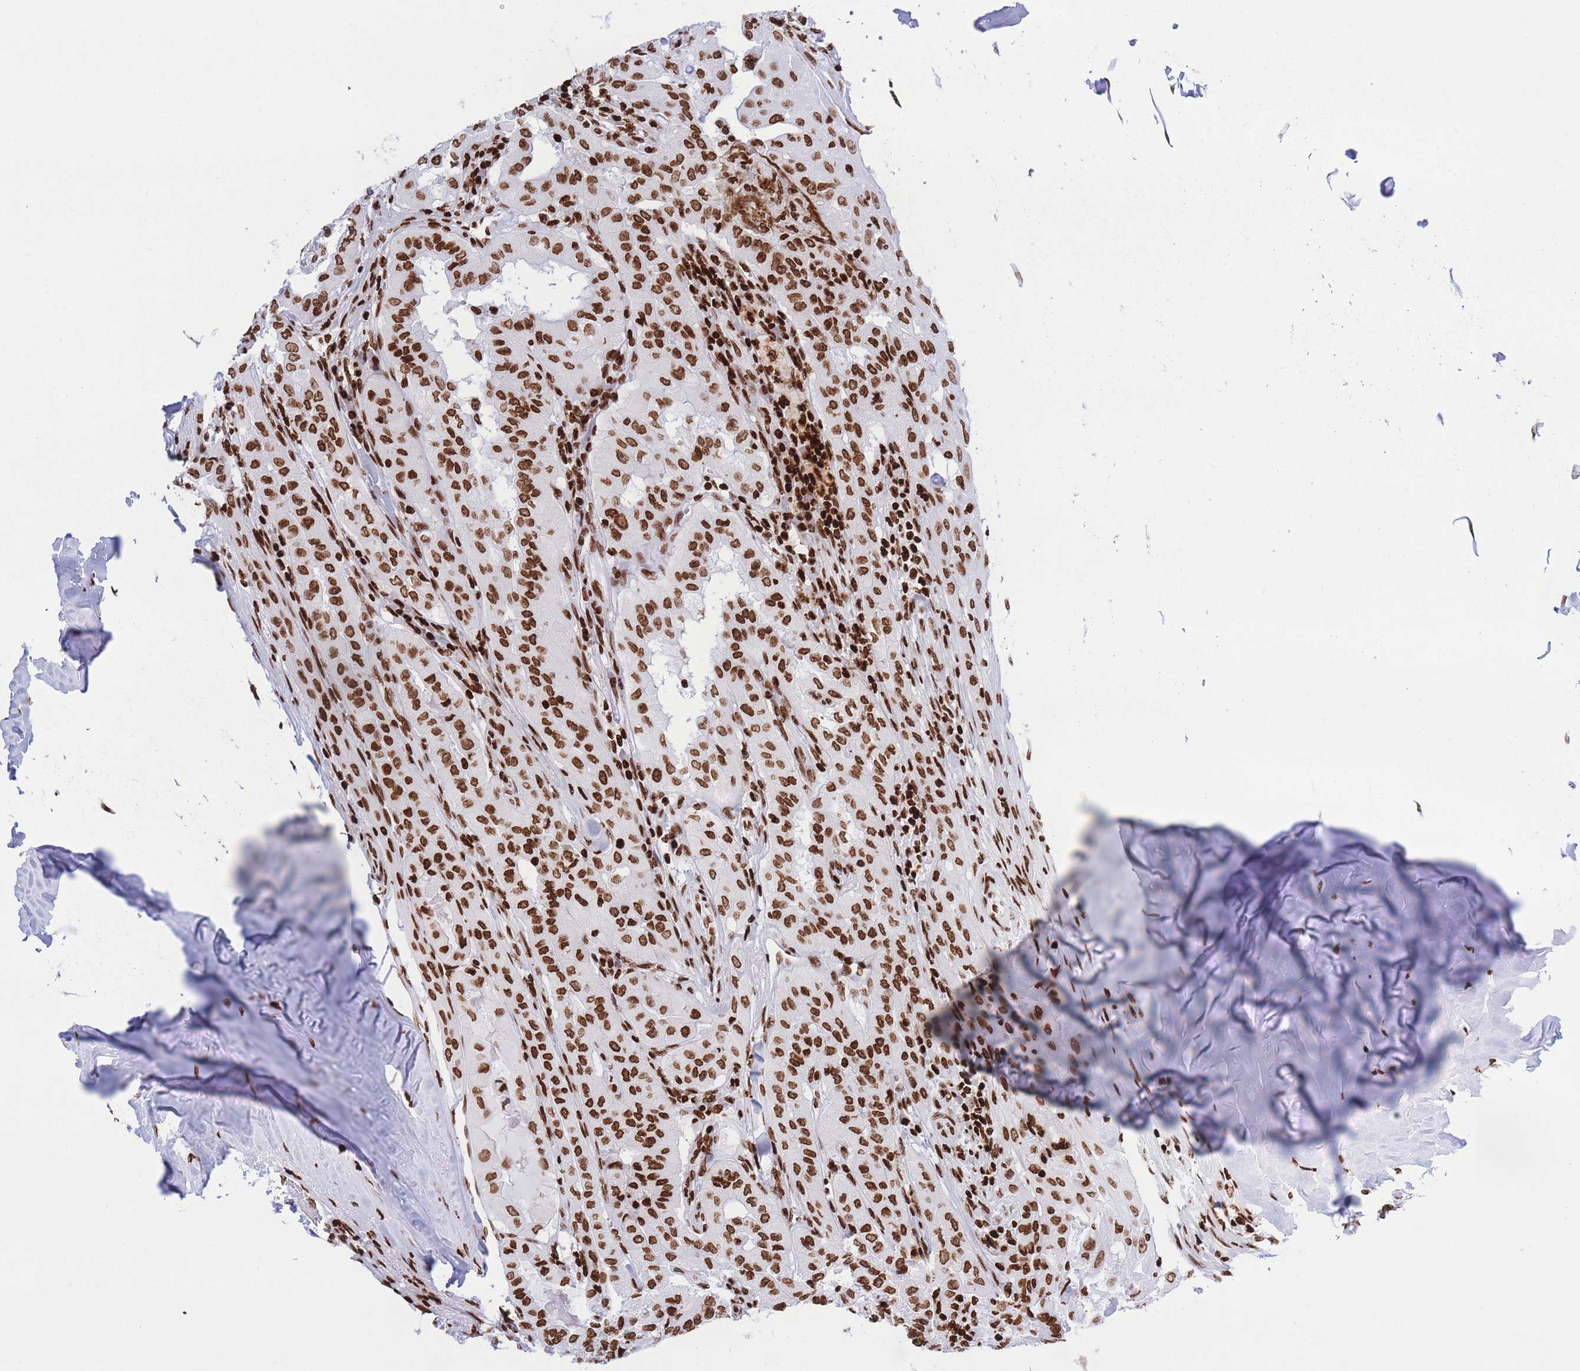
{"staining": {"intensity": "strong", "quantity": ">75%", "location": "nuclear"}, "tissue": "thyroid cancer", "cell_type": "Tumor cells", "image_type": "cancer", "snomed": [{"axis": "morphology", "description": "Papillary adenocarcinoma, NOS"}, {"axis": "topography", "description": "Thyroid gland"}], "caption": "Protein staining of papillary adenocarcinoma (thyroid) tissue demonstrates strong nuclear positivity in approximately >75% of tumor cells.", "gene": "H2BC11", "patient": {"sex": "female", "age": 59}}